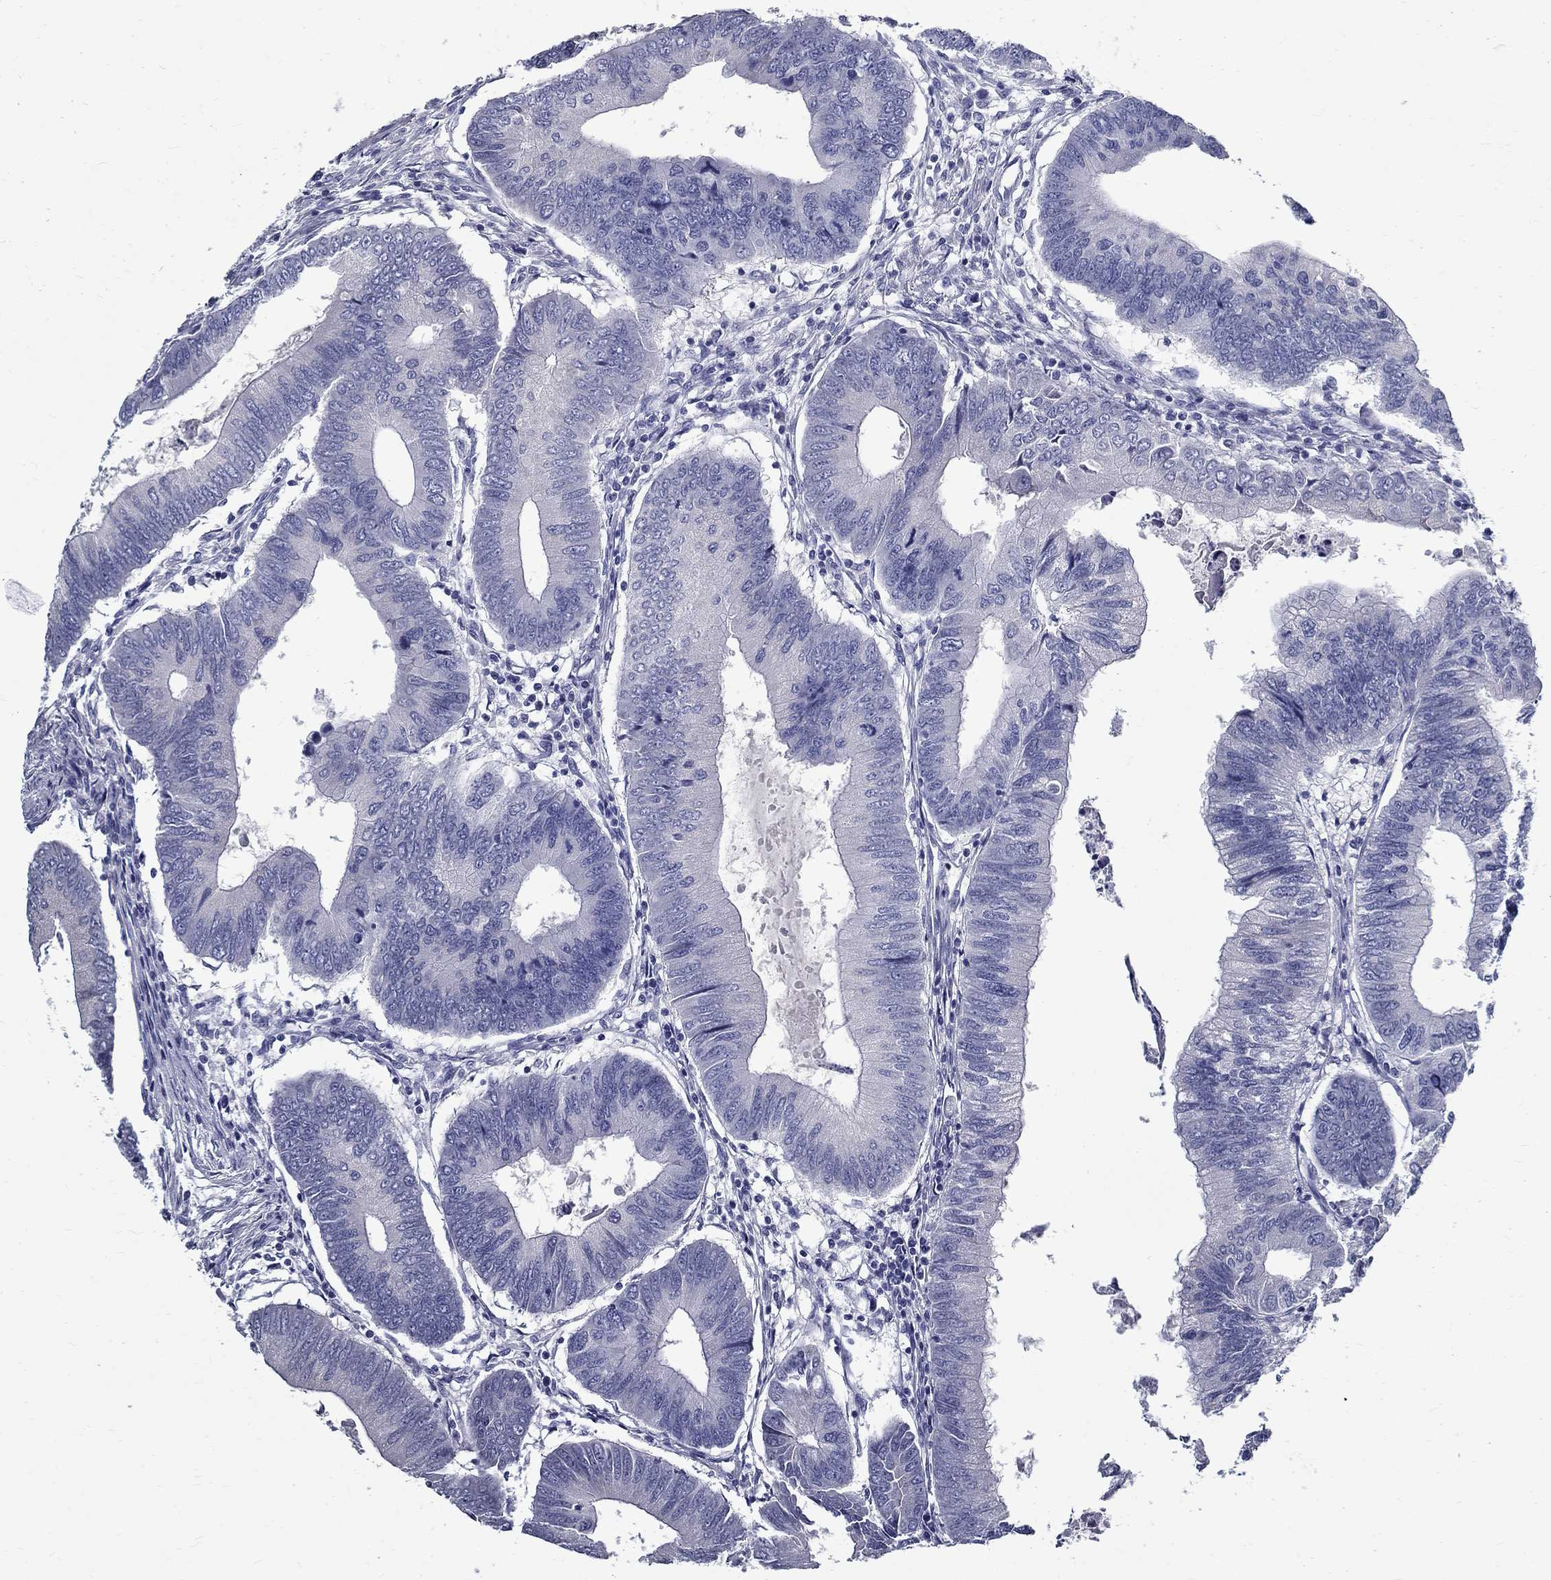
{"staining": {"intensity": "negative", "quantity": "none", "location": "none"}, "tissue": "colorectal cancer", "cell_type": "Tumor cells", "image_type": "cancer", "snomed": [{"axis": "morphology", "description": "Adenocarcinoma, NOS"}, {"axis": "topography", "description": "Colon"}], "caption": "Immunohistochemical staining of human colorectal cancer (adenocarcinoma) demonstrates no significant staining in tumor cells.", "gene": "TGM4", "patient": {"sex": "male", "age": 53}}